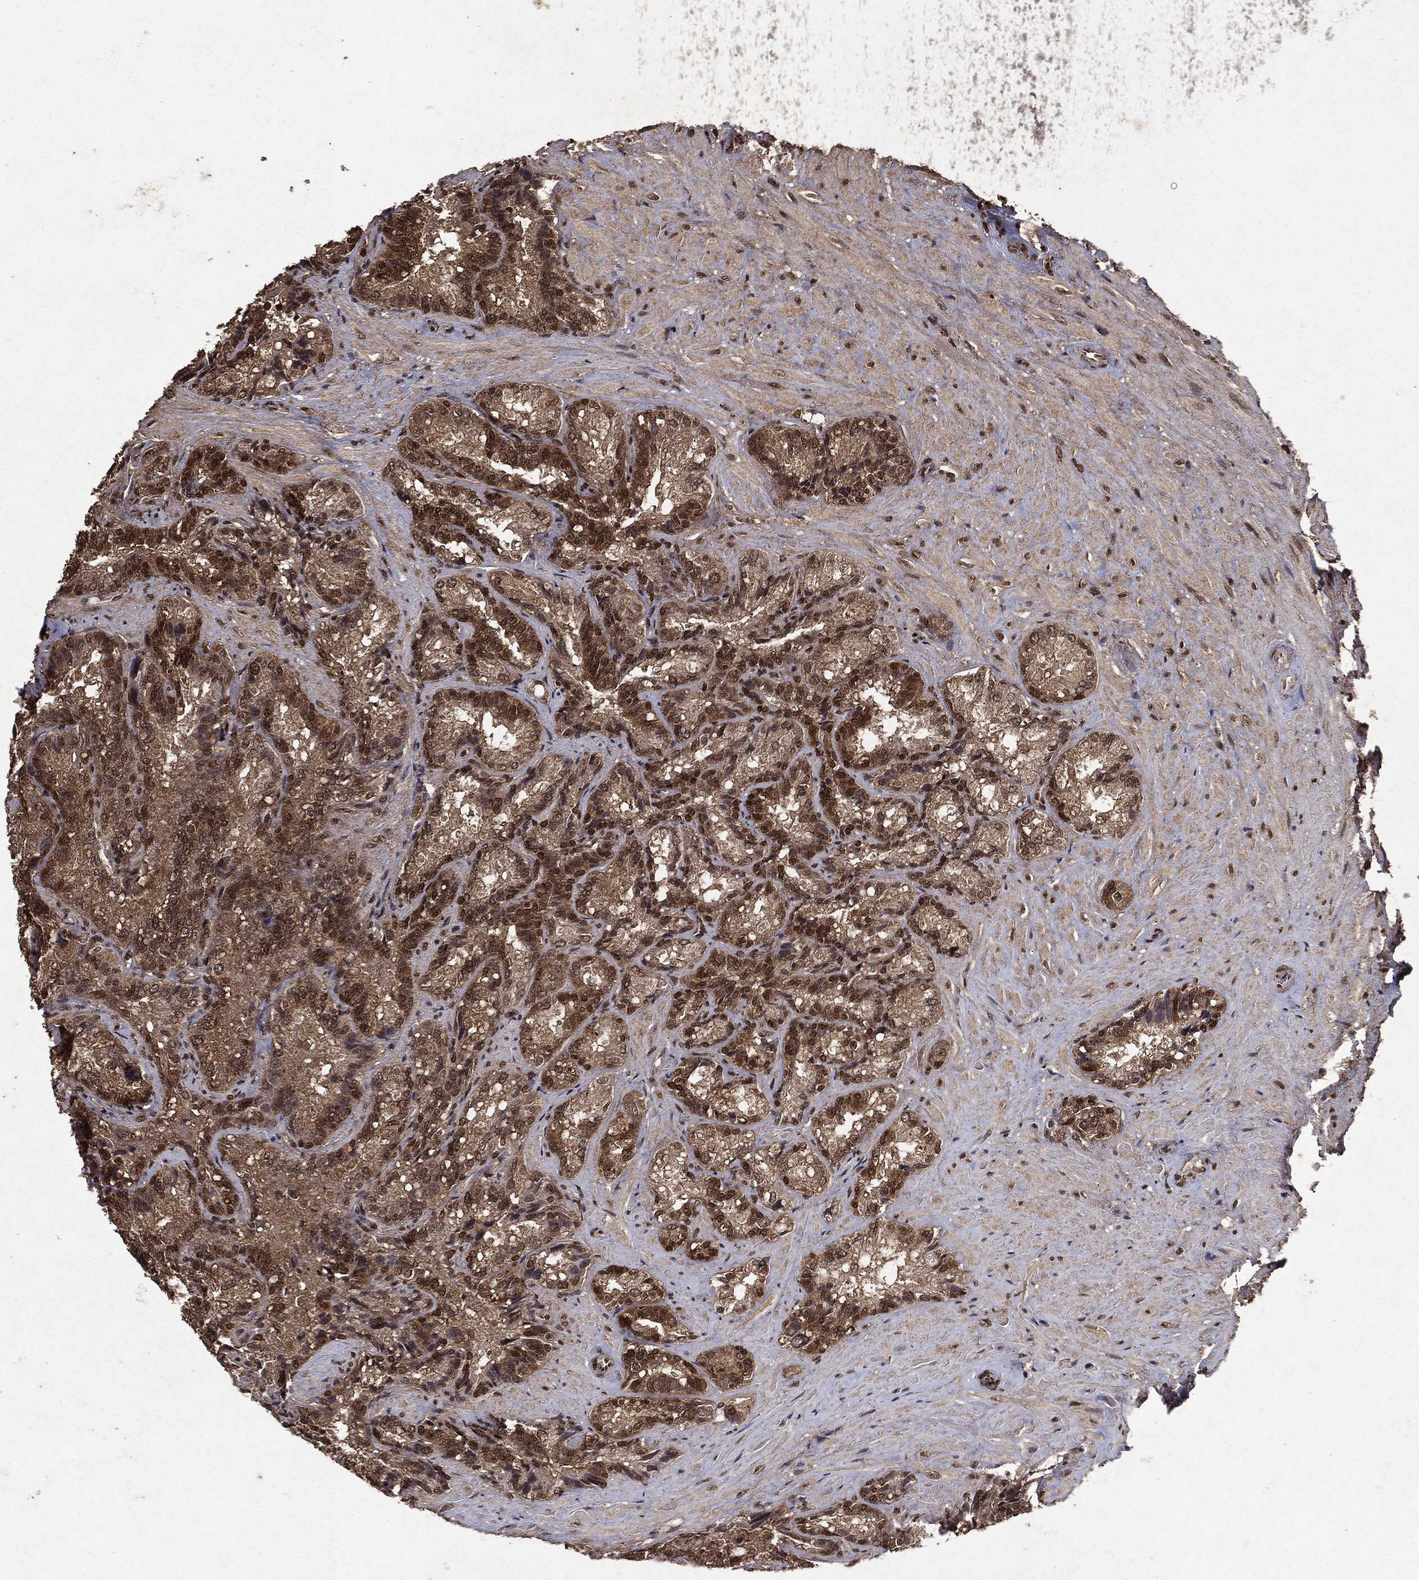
{"staining": {"intensity": "moderate", "quantity": ">75%", "location": "cytoplasmic/membranous,nuclear"}, "tissue": "seminal vesicle", "cell_type": "Glandular cells", "image_type": "normal", "snomed": [{"axis": "morphology", "description": "Normal tissue, NOS"}, {"axis": "topography", "description": "Seminal veicle"}], "caption": "Immunohistochemical staining of normal human seminal vesicle exhibits moderate cytoplasmic/membranous,nuclear protein expression in about >75% of glandular cells.", "gene": "PEBP1", "patient": {"sex": "male", "age": 68}}